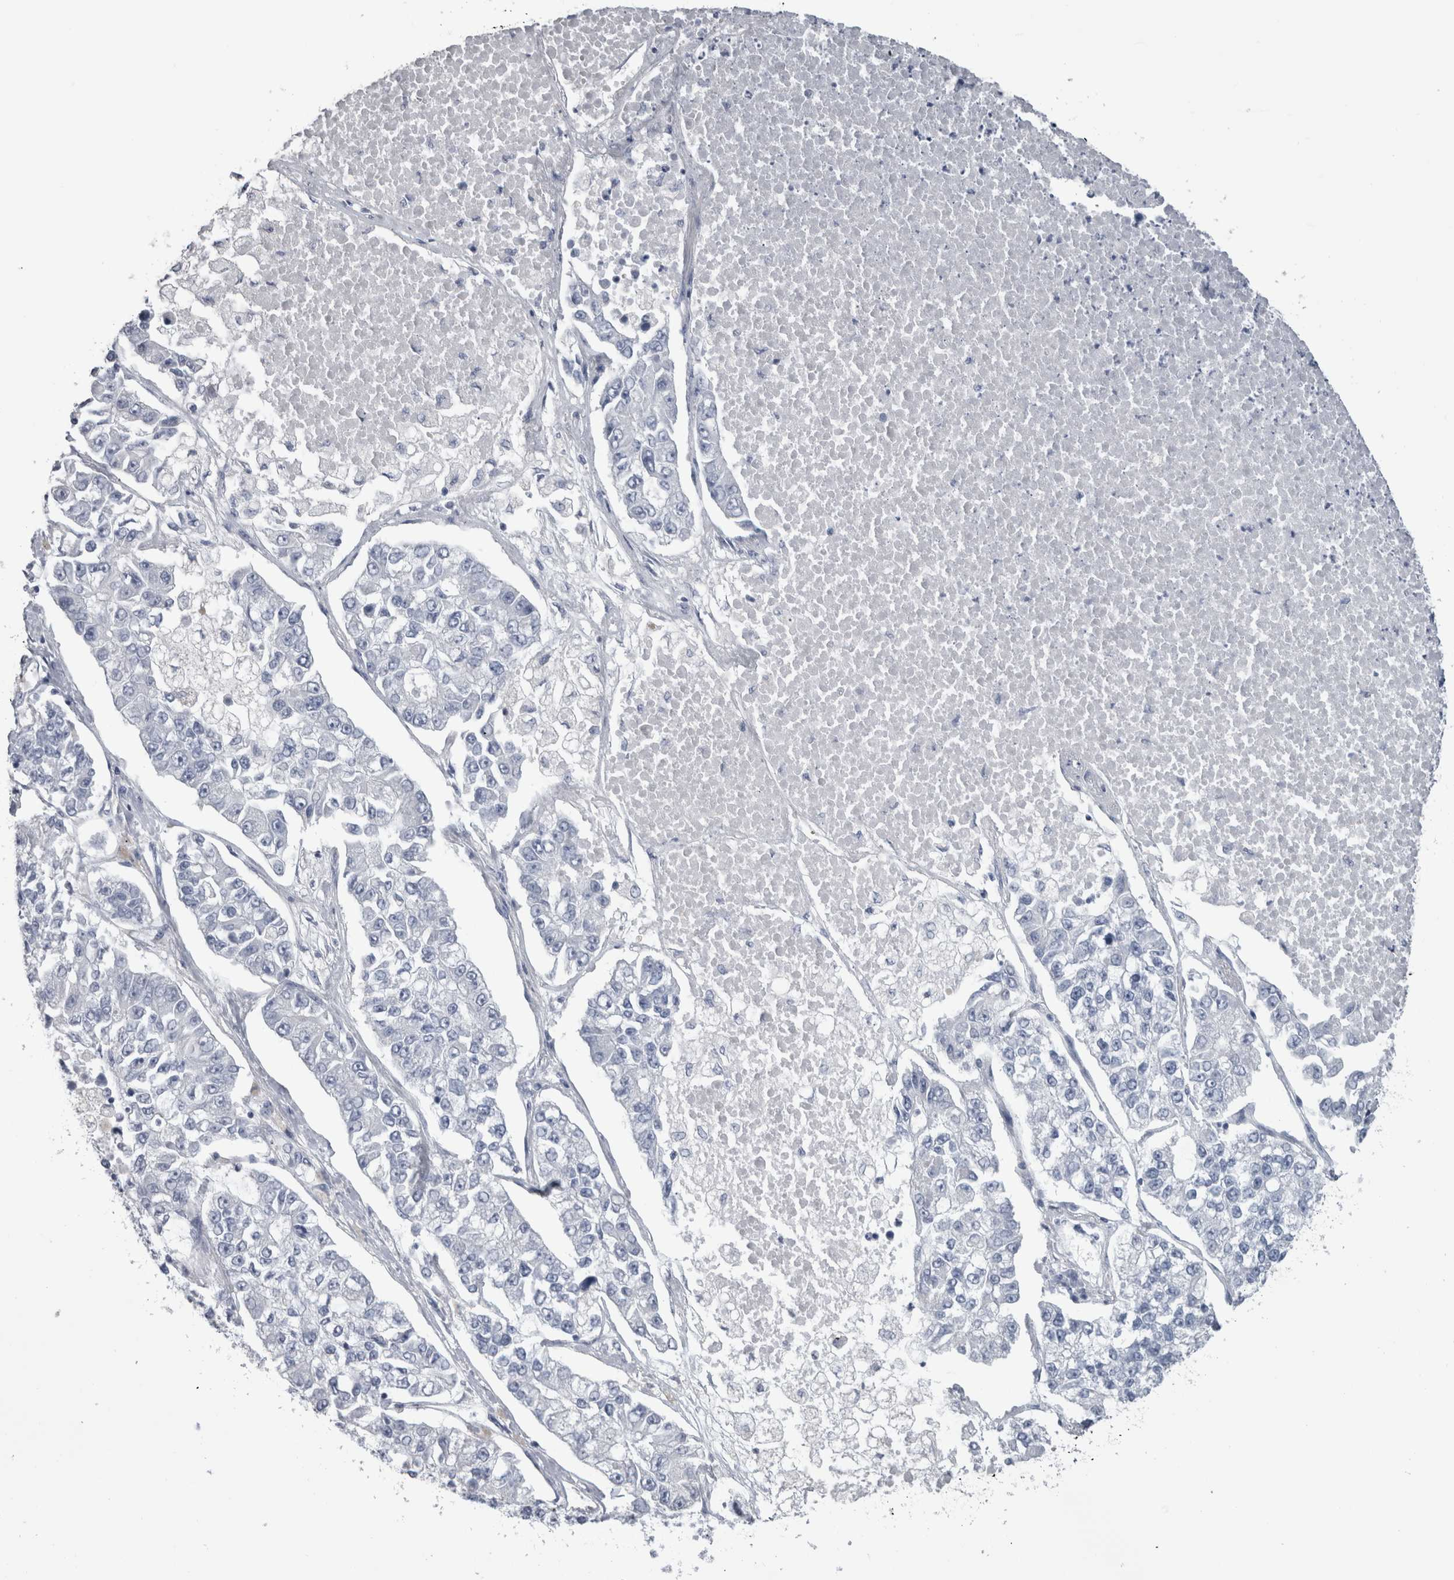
{"staining": {"intensity": "negative", "quantity": "none", "location": "none"}, "tissue": "lung cancer", "cell_type": "Tumor cells", "image_type": "cancer", "snomed": [{"axis": "morphology", "description": "Adenocarcinoma, NOS"}, {"axis": "topography", "description": "Lung"}], "caption": "Immunohistochemistry histopathology image of adenocarcinoma (lung) stained for a protein (brown), which reveals no staining in tumor cells. (IHC, brightfield microscopy, high magnification).", "gene": "PTH", "patient": {"sex": "male", "age": 49}}